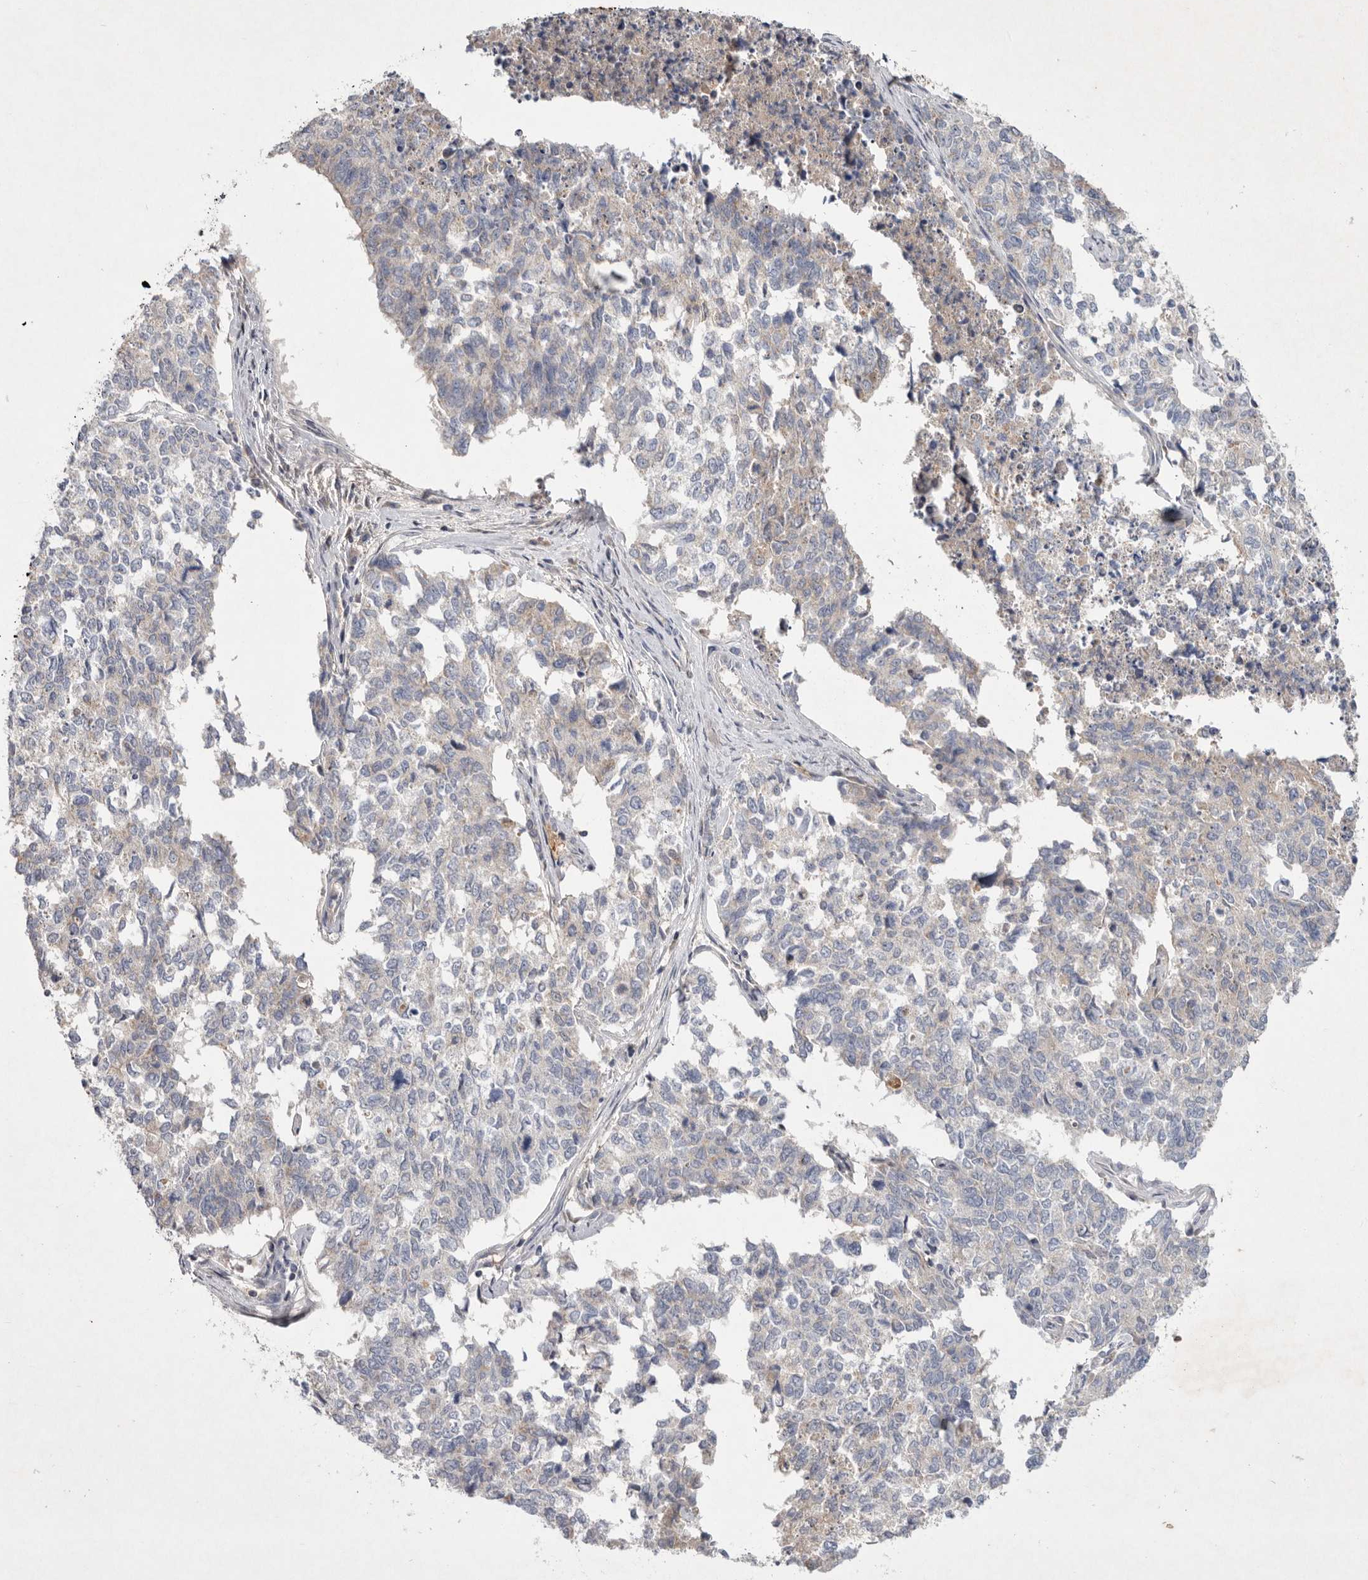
{"staining": {"intensity": "negative", "quantity": "none", "location": "none"}, "tissue": "cervical cancer", "cell_type": "Tumor cells", "image_type": "cancer", "snomed": [{"axis": "morphology", "description": "Squamous cell carcinoma, NOS"}, {"axis": "topography", "description": "Cervix"}], "caption": "Tumor cells show no significant protein staining in cervical squamous cell carcinoma.", "gene": "TNFSF14", "patient": {"sex": "female", "age": 63}}